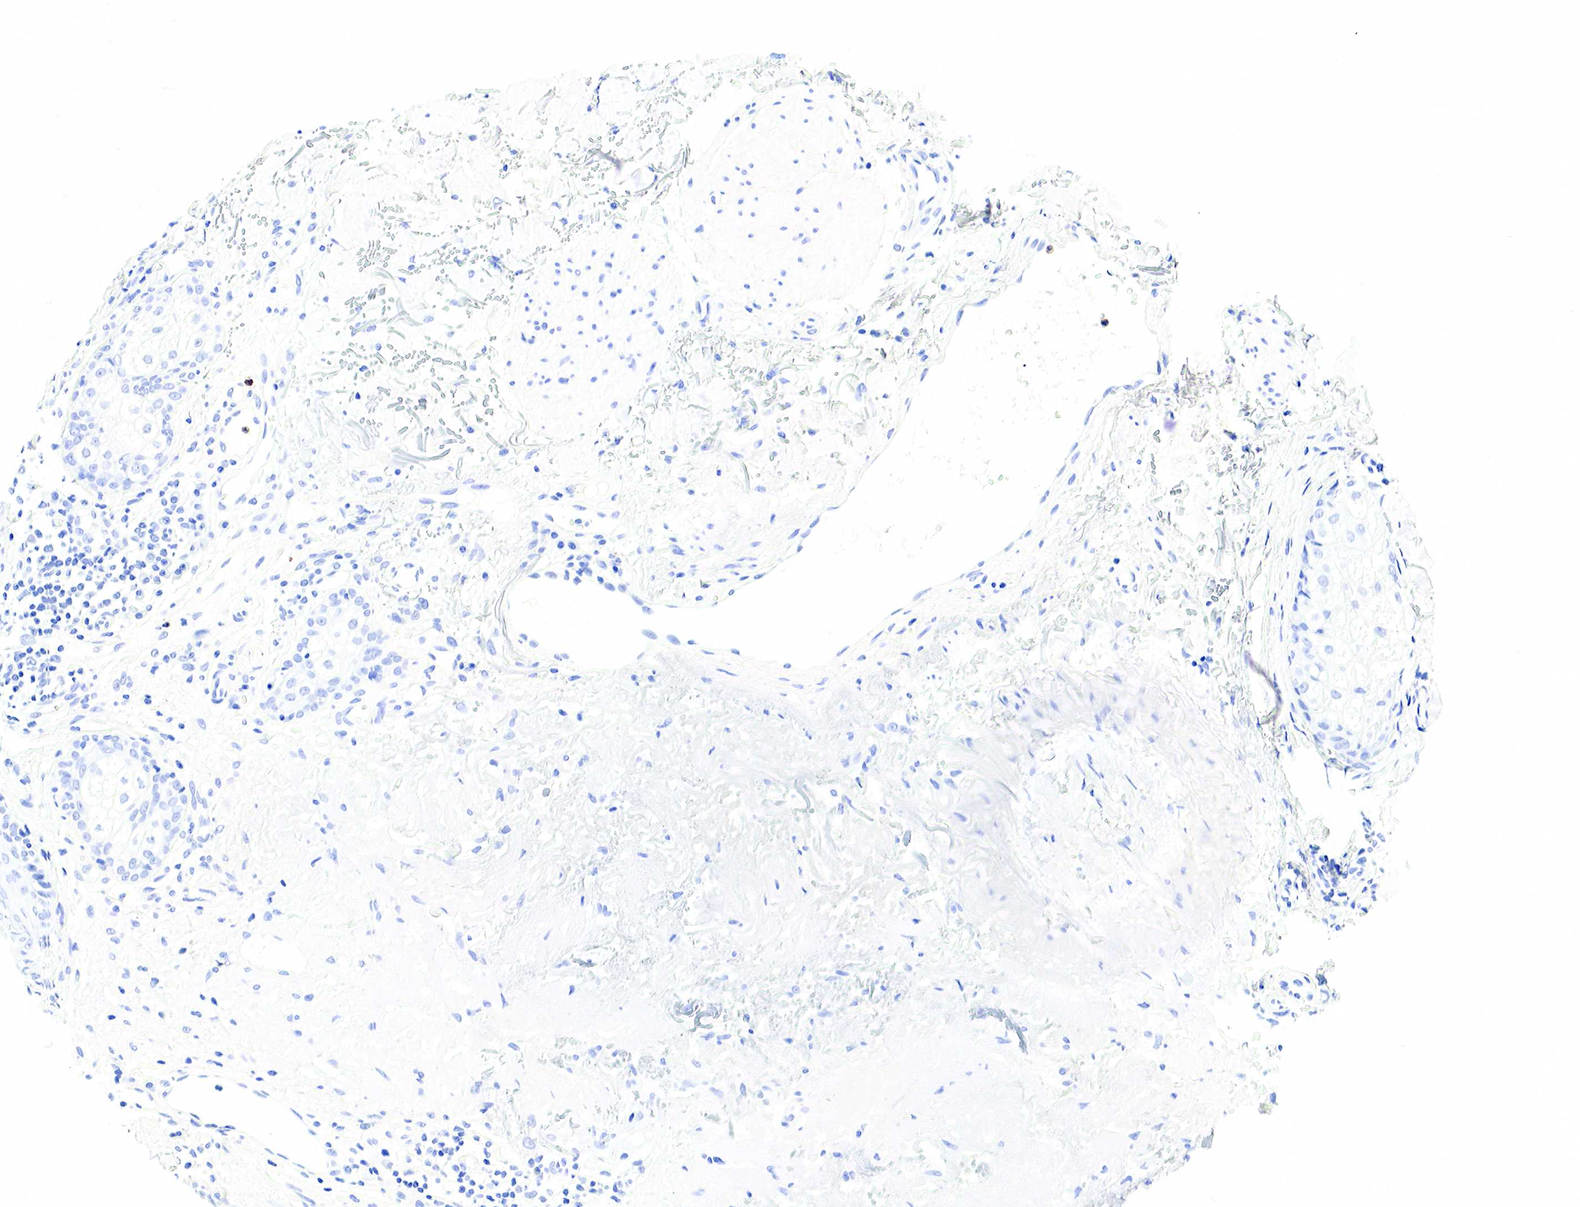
{"staining": {"intensity": "negative", "quantity": "none", "location": "none"}, "tissue": "skin cancer", "cell_type": "Tumor cells", "image_type": "cancer", "snomed": [{"axis": "morphology", "description": "Squamous cell carcinoma, NOS"}, {"axis": "topography", "description": "Skin"}], "caption": "Immunohistochemistry image of skin cancer stained for a protein (brown), which exhibits no expression in tumor cells.", "gene": "FUT4", "patient": {"sex": "male", "age": 77}}